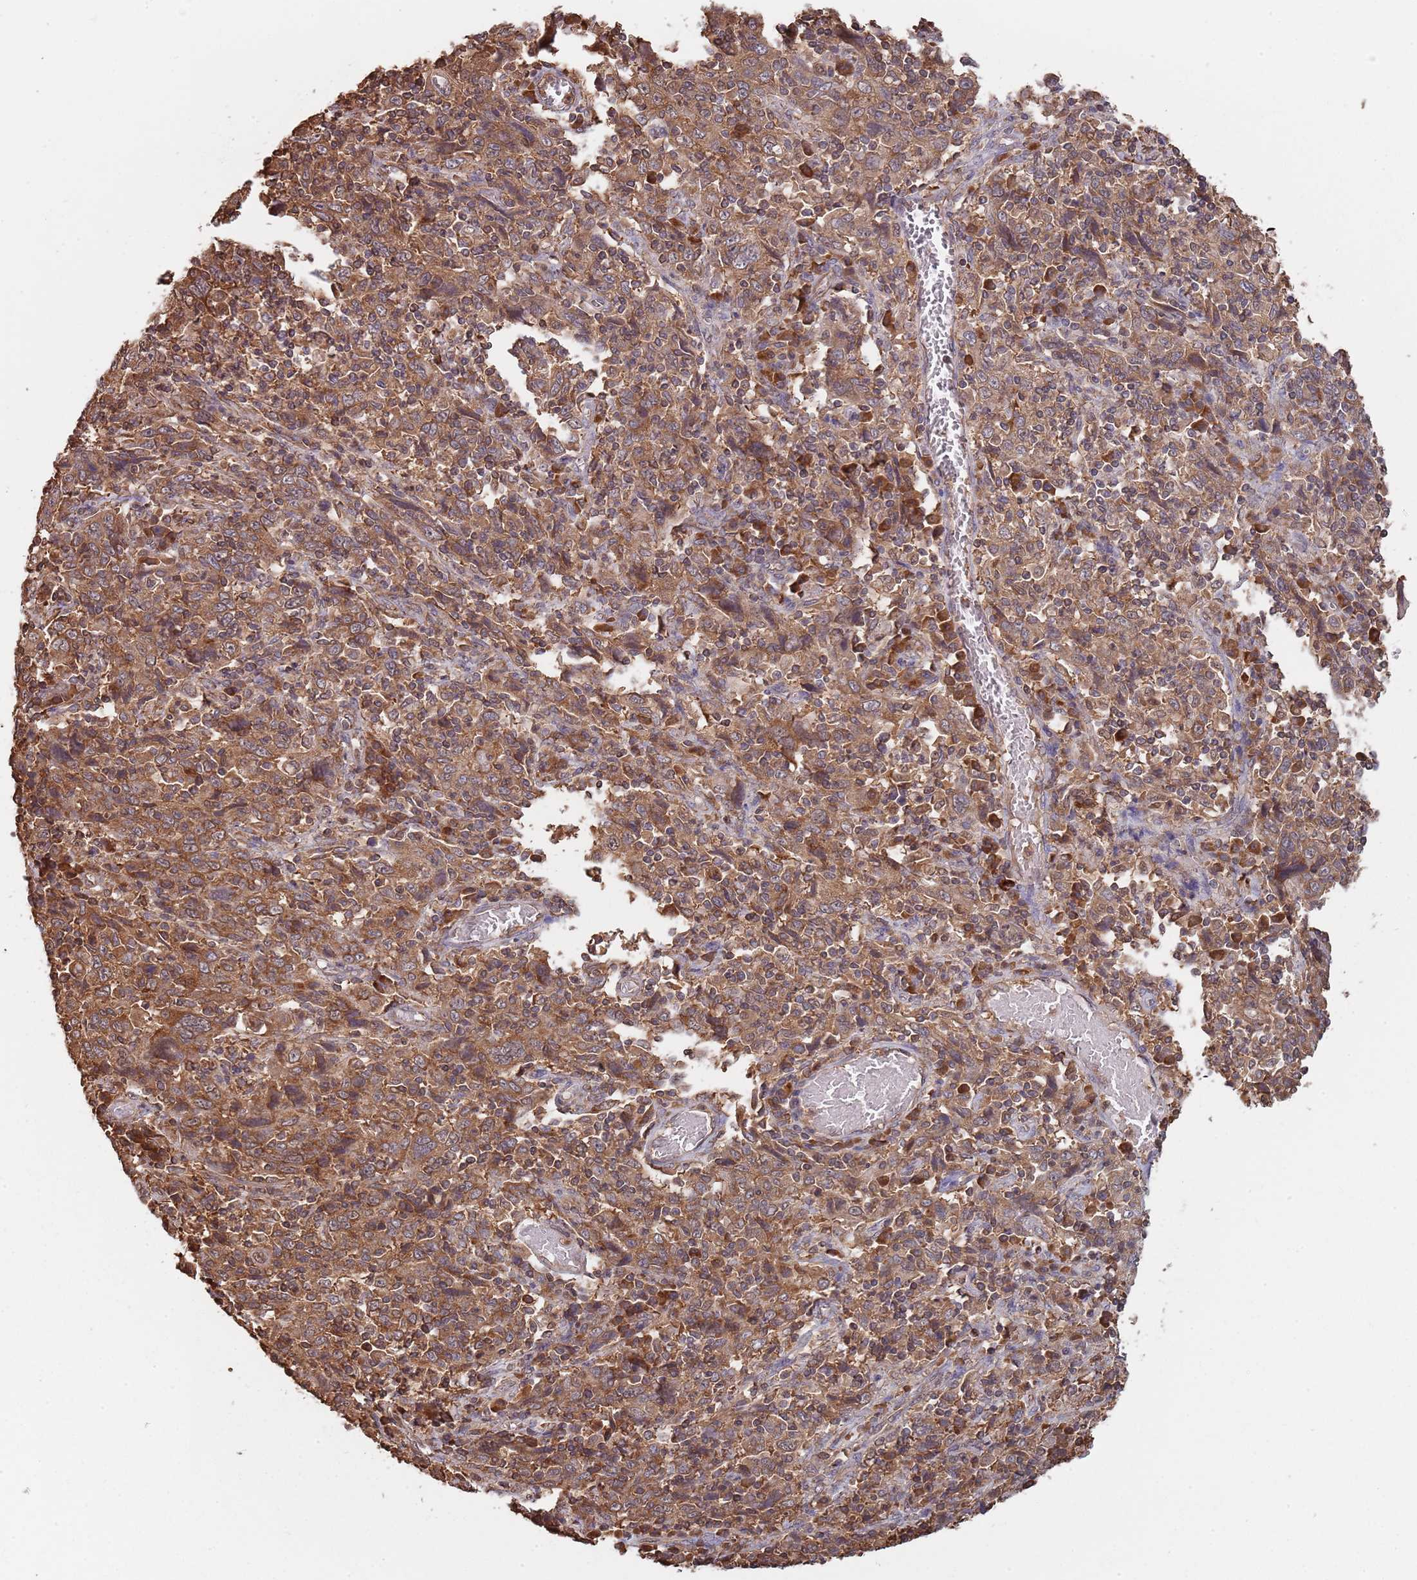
{"staining": {"intensity": "moderate", "quantity": ">75%", "location": "cytoplasmic/membranous"}, "tissue": "cervical cancer", "cell_type": "Tumor cells", "image_type": "cancer", "snomed": [{"axis": "morphology", "description": "Squamous cell carcinoma, NOS"}, {"axis": "topography", "description": "Cervix"}], "caption": "This is a photomicrograph of immunohistochemistry staining of cervical cancer, which shows moderate staining in the cytoplasmic/membranous of tumor cells.", "gene": "COG4", "patient": {"sex": "female", "age": 46}}